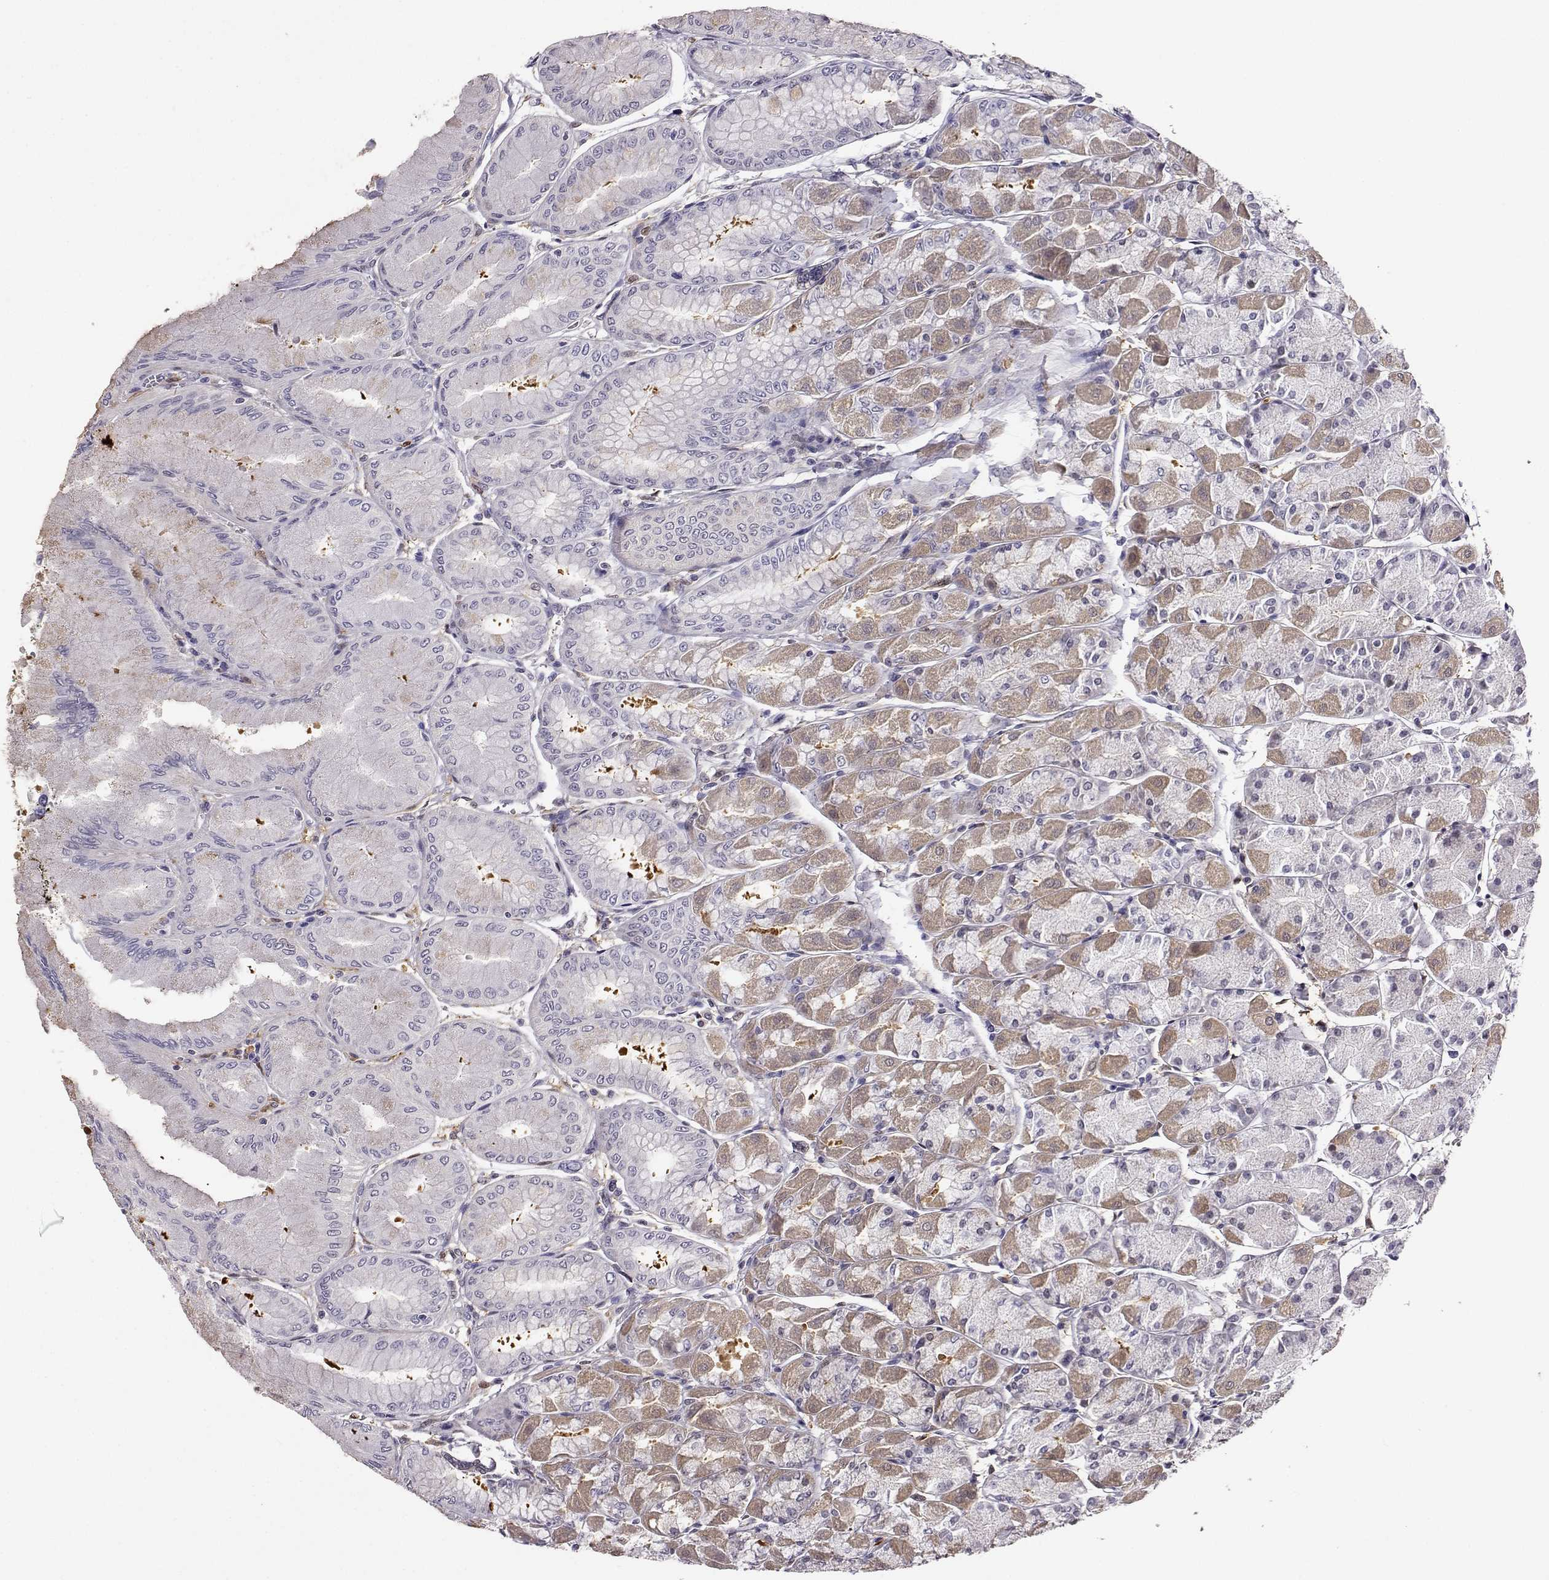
{"staining": {"intensity": "weak", "quantity": "<25%", "location": "cytoplasmic/membranous"}, "tissue": "stomach", "cell_type": "Glandular cells", "image_type": "normal", "snomed": [{"axis": "morphology", "description": "Normal tissue, NOS"}, {"axis": "topography", "description": "Stomach, upper"}], "caption": "Immunohistochemical staining of benign stomach displays no significant positivity in glandular cells. (DAB (3,3'-diaminobenzidine) immunohistochemistry (IHC) visualized using brightfield microscopy, high magnification).", "gene": "AKR1B1", "patient": {"sex": "male", "age": 60}}